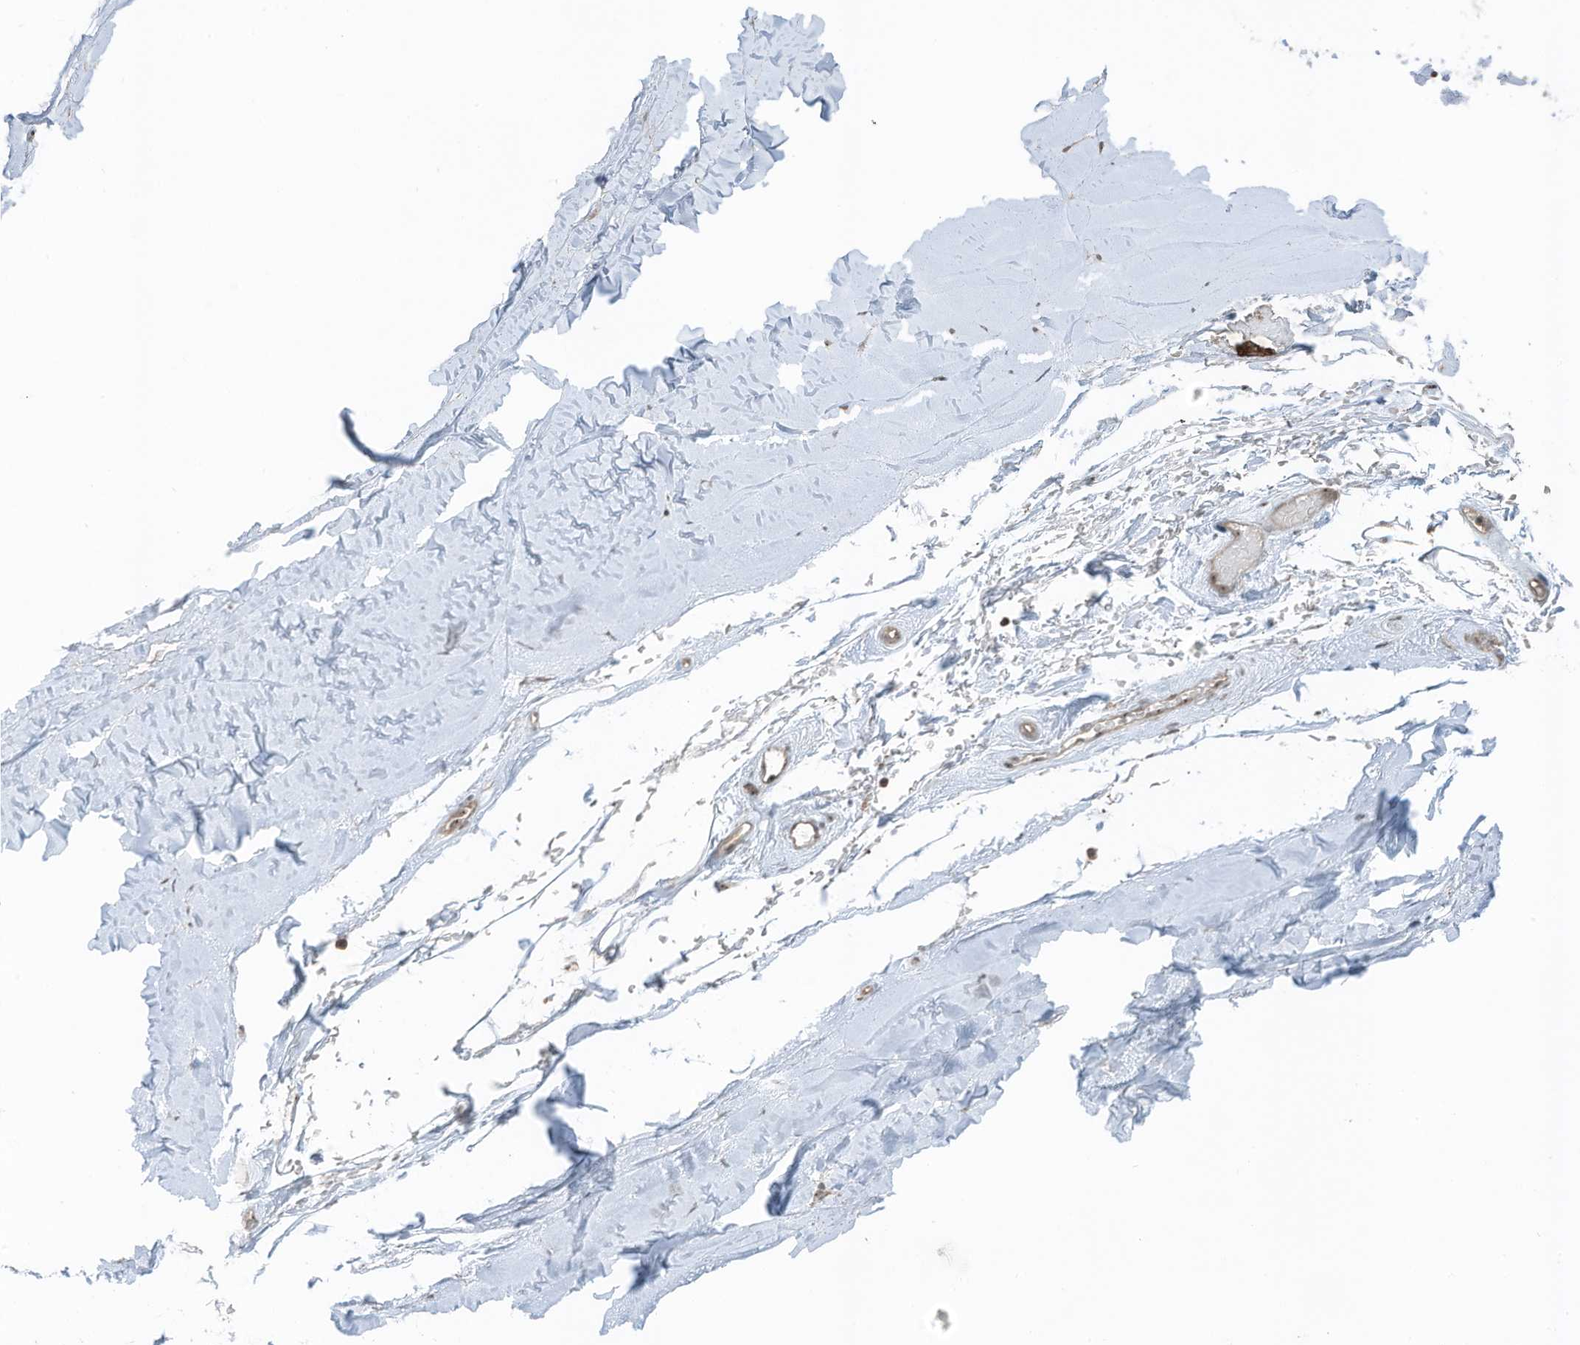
{"staining": {"intensity": "weak", "quantity": "<25%", "location": "nuclear"}, "tissue": "adipose tissue", "cell_type": "Adipocytes", "image_type": "normal", "snomed": [{"axis": "morphology", "description": "Normal tissue, NOS"}, {"axis": "morphology", "description": "Basal cell carcinoma"}, {"axis": "topography", "description": "Skin"}], "caption": "High power microscopy photomicrograph of an IHC micrograph of normal adipose tissue, revealing no significant expression in adipocytes. Brightfield microscopy of IHC stained with DAB (brown) and hematoxylin (blue), captured at high magnification.", "gene": "UTP3", "patient": {"sex": "female", "age": 89}}